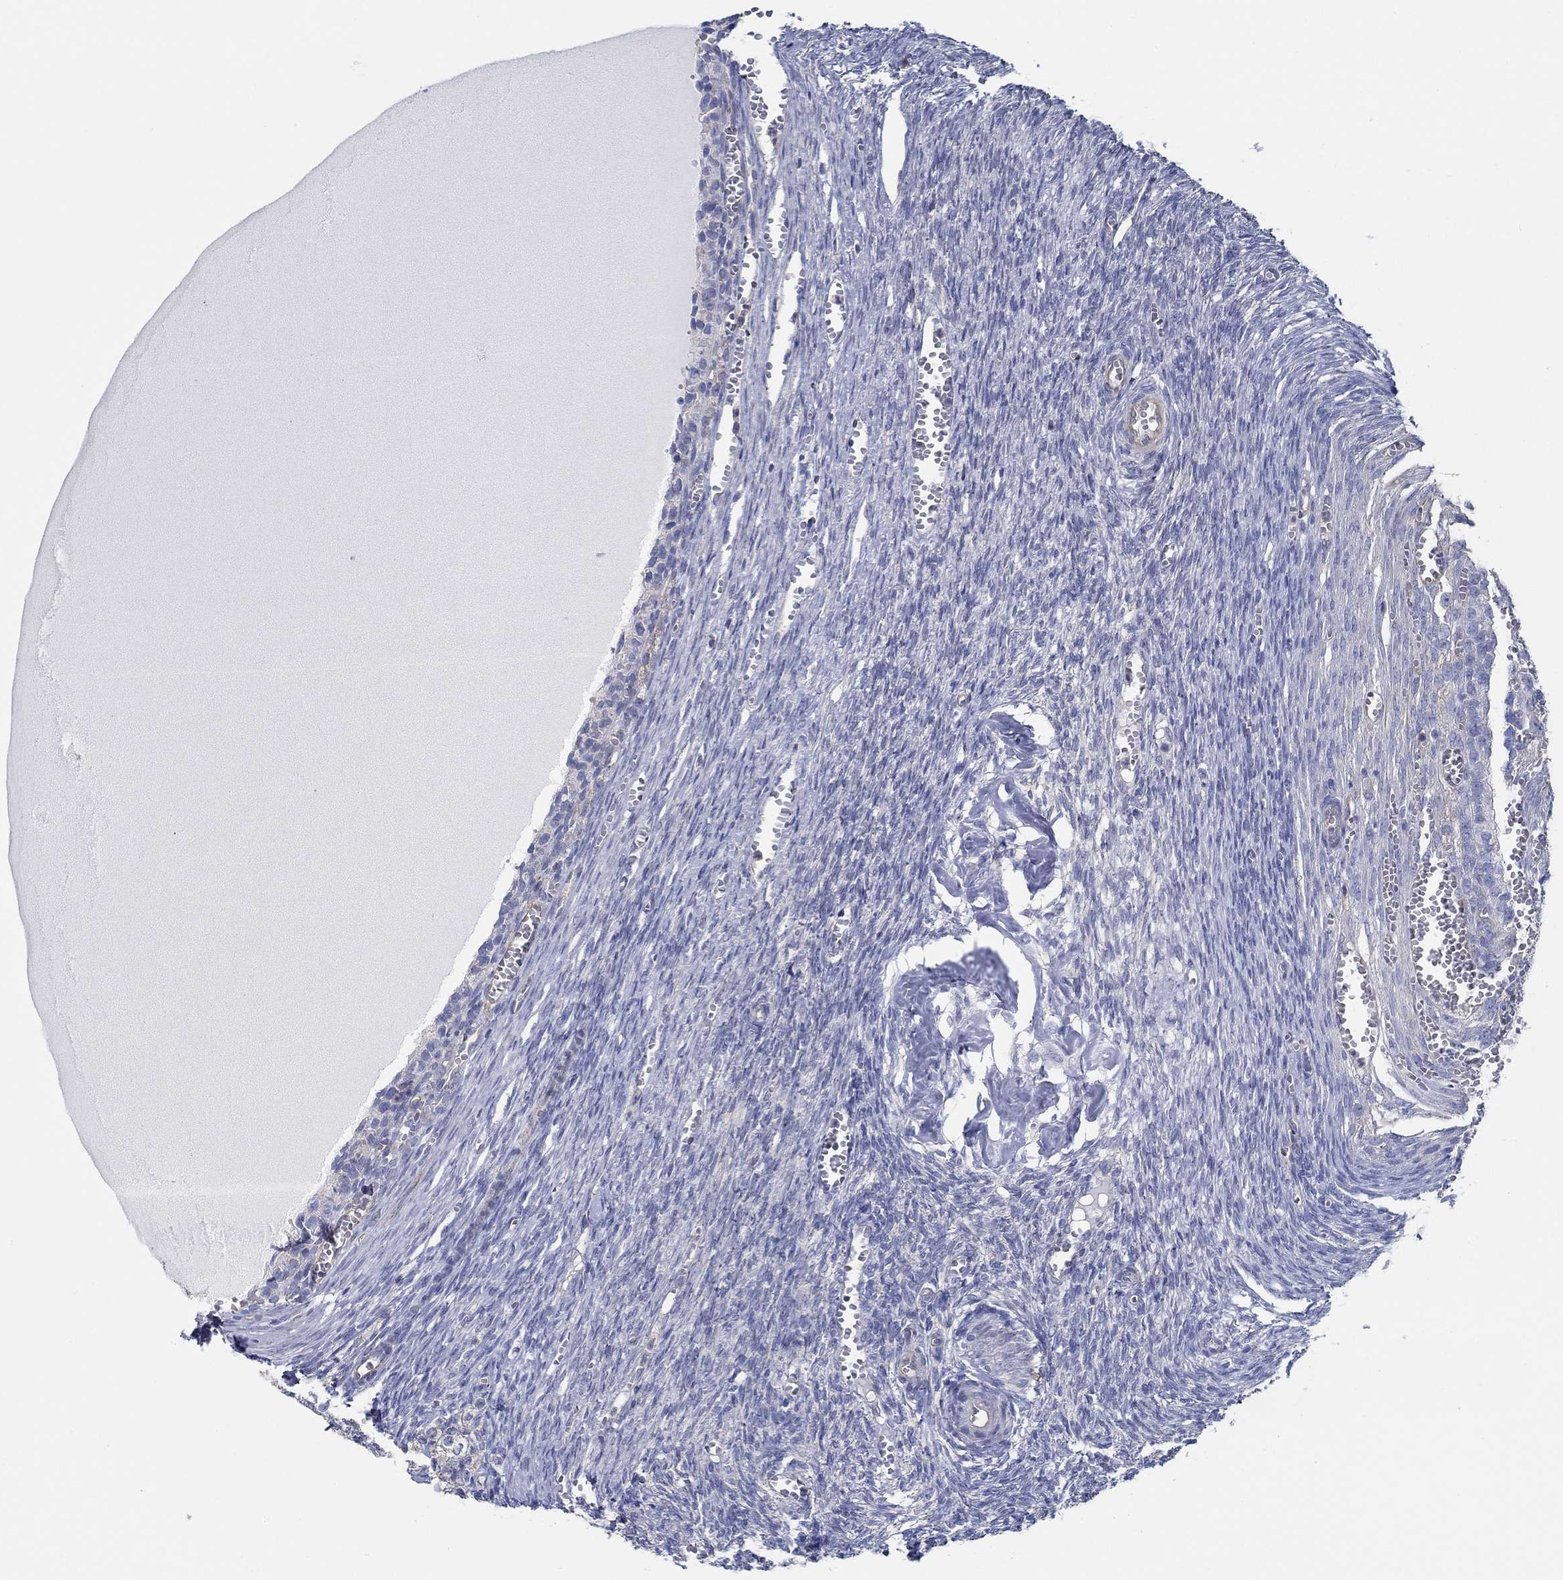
{"staining": {"intensity": "negative", "quantity": "none", "location": "none"}, "tissue": "ovary", "cell_type": "Follicle cells", "image_type": "normal", "snomed": [{"axis": "morphology", "description": "Normal tissue, NOS"}, {"axis": "topography", "description": "Ovary"}], "caption": "This is an immunohistochemistry histopathology image of unremarkable human ovary. There is no positivity in follicle cells.", "gene": "BBOF1", "patient": {"sex": "female", "age": 43}}